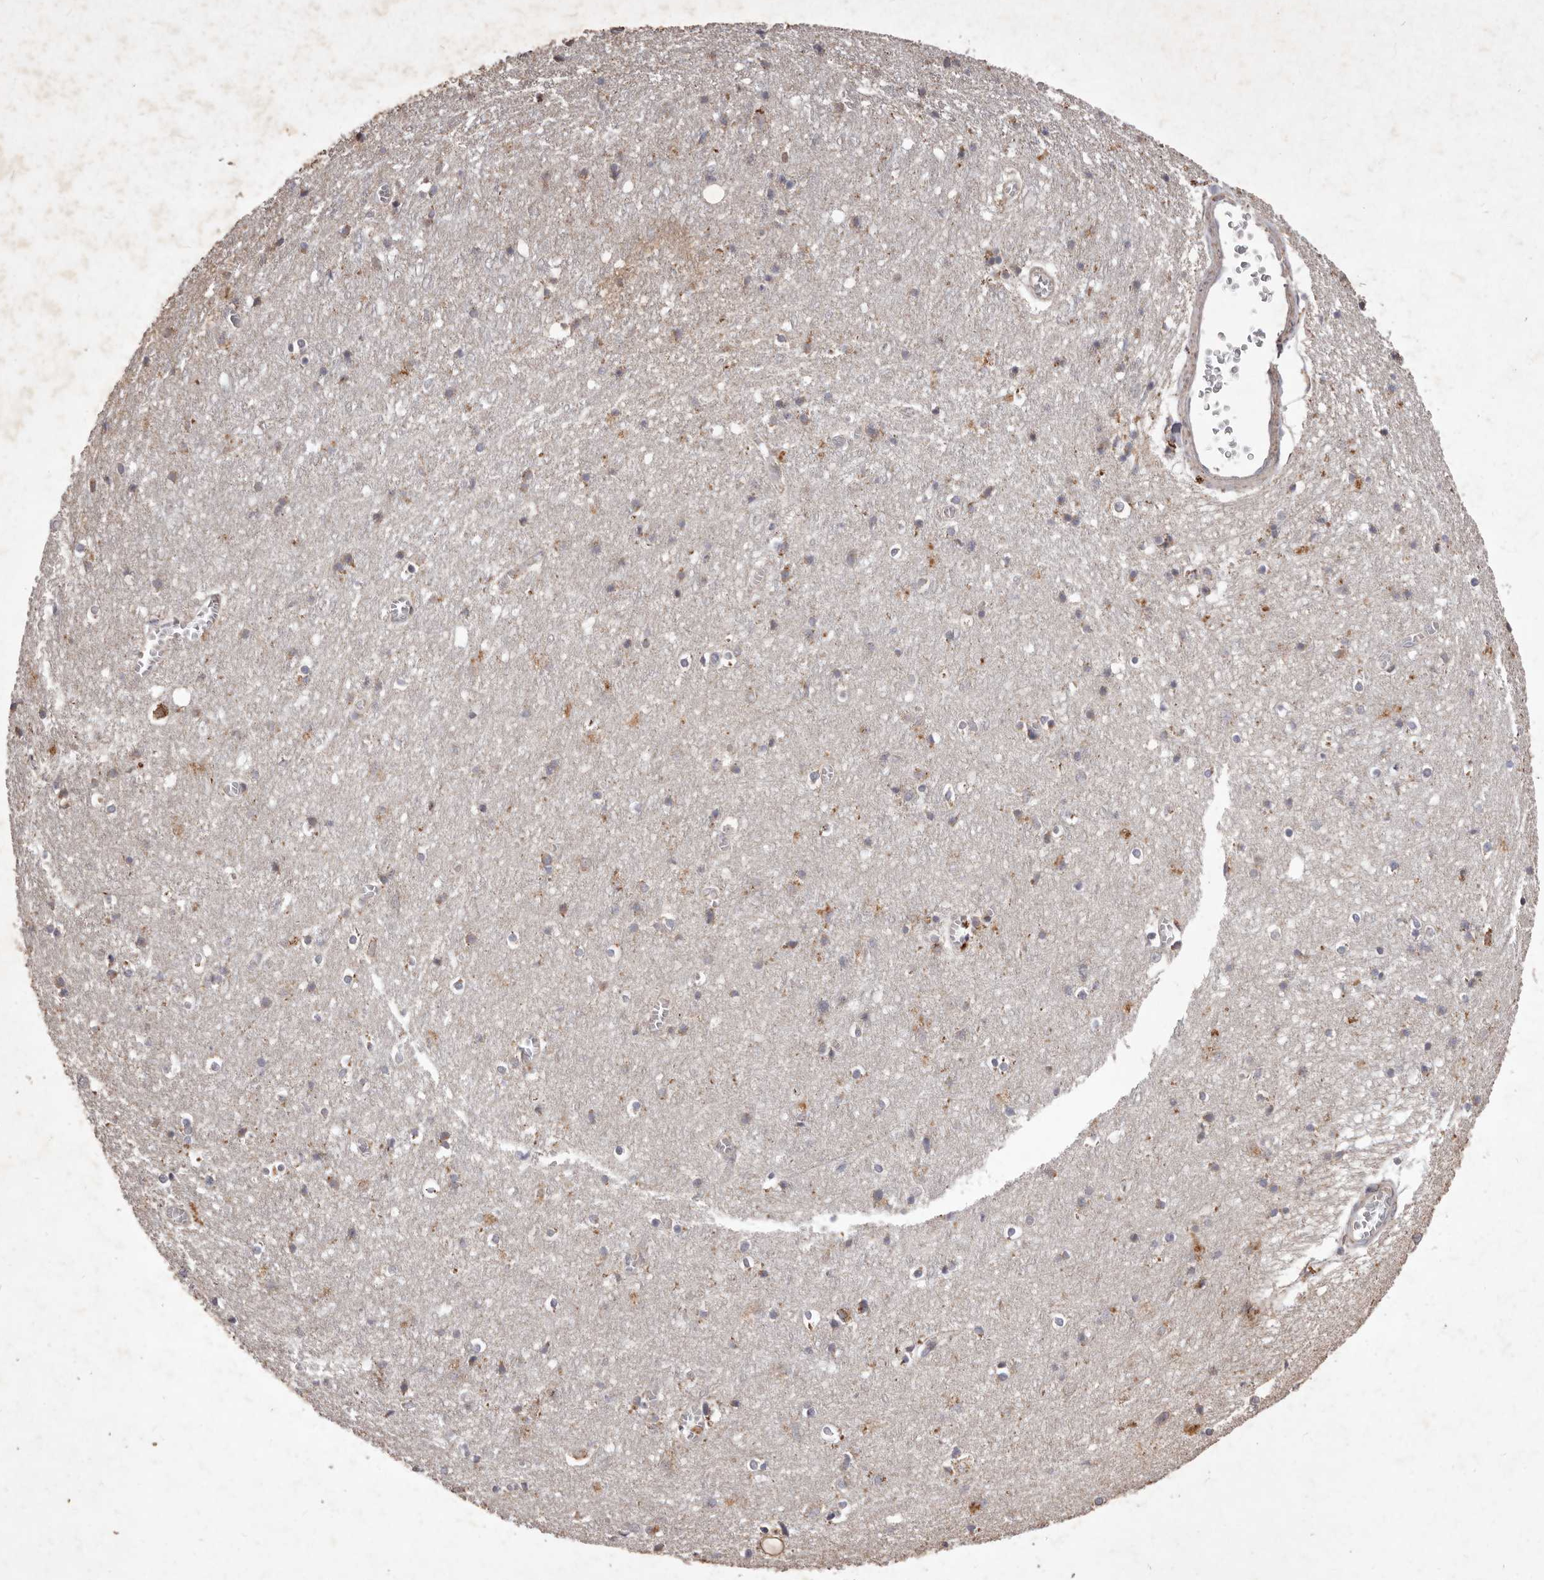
{"staining": {"intensity": "negative", "quantity": "none", "location": "none"}, "tissue": "cerebral cortex", "cell_type": "Endothelial cells", "image_type": "normal", "snomed": [{"axis": "morphology", "description": "Normal tissue, NOS"}, {"axis": "topography", "description": "Cerebral cortex"}], "caption": "Immunohistochemistry (IHC) of benign human cerebral cortex reveals no positivity in endothelial cells. (Immunohistochemistry (IHC), brightfield microscopy, high magnification).", "gene": "CXCL14", "patient": {"sex": "female", "age": 64}}